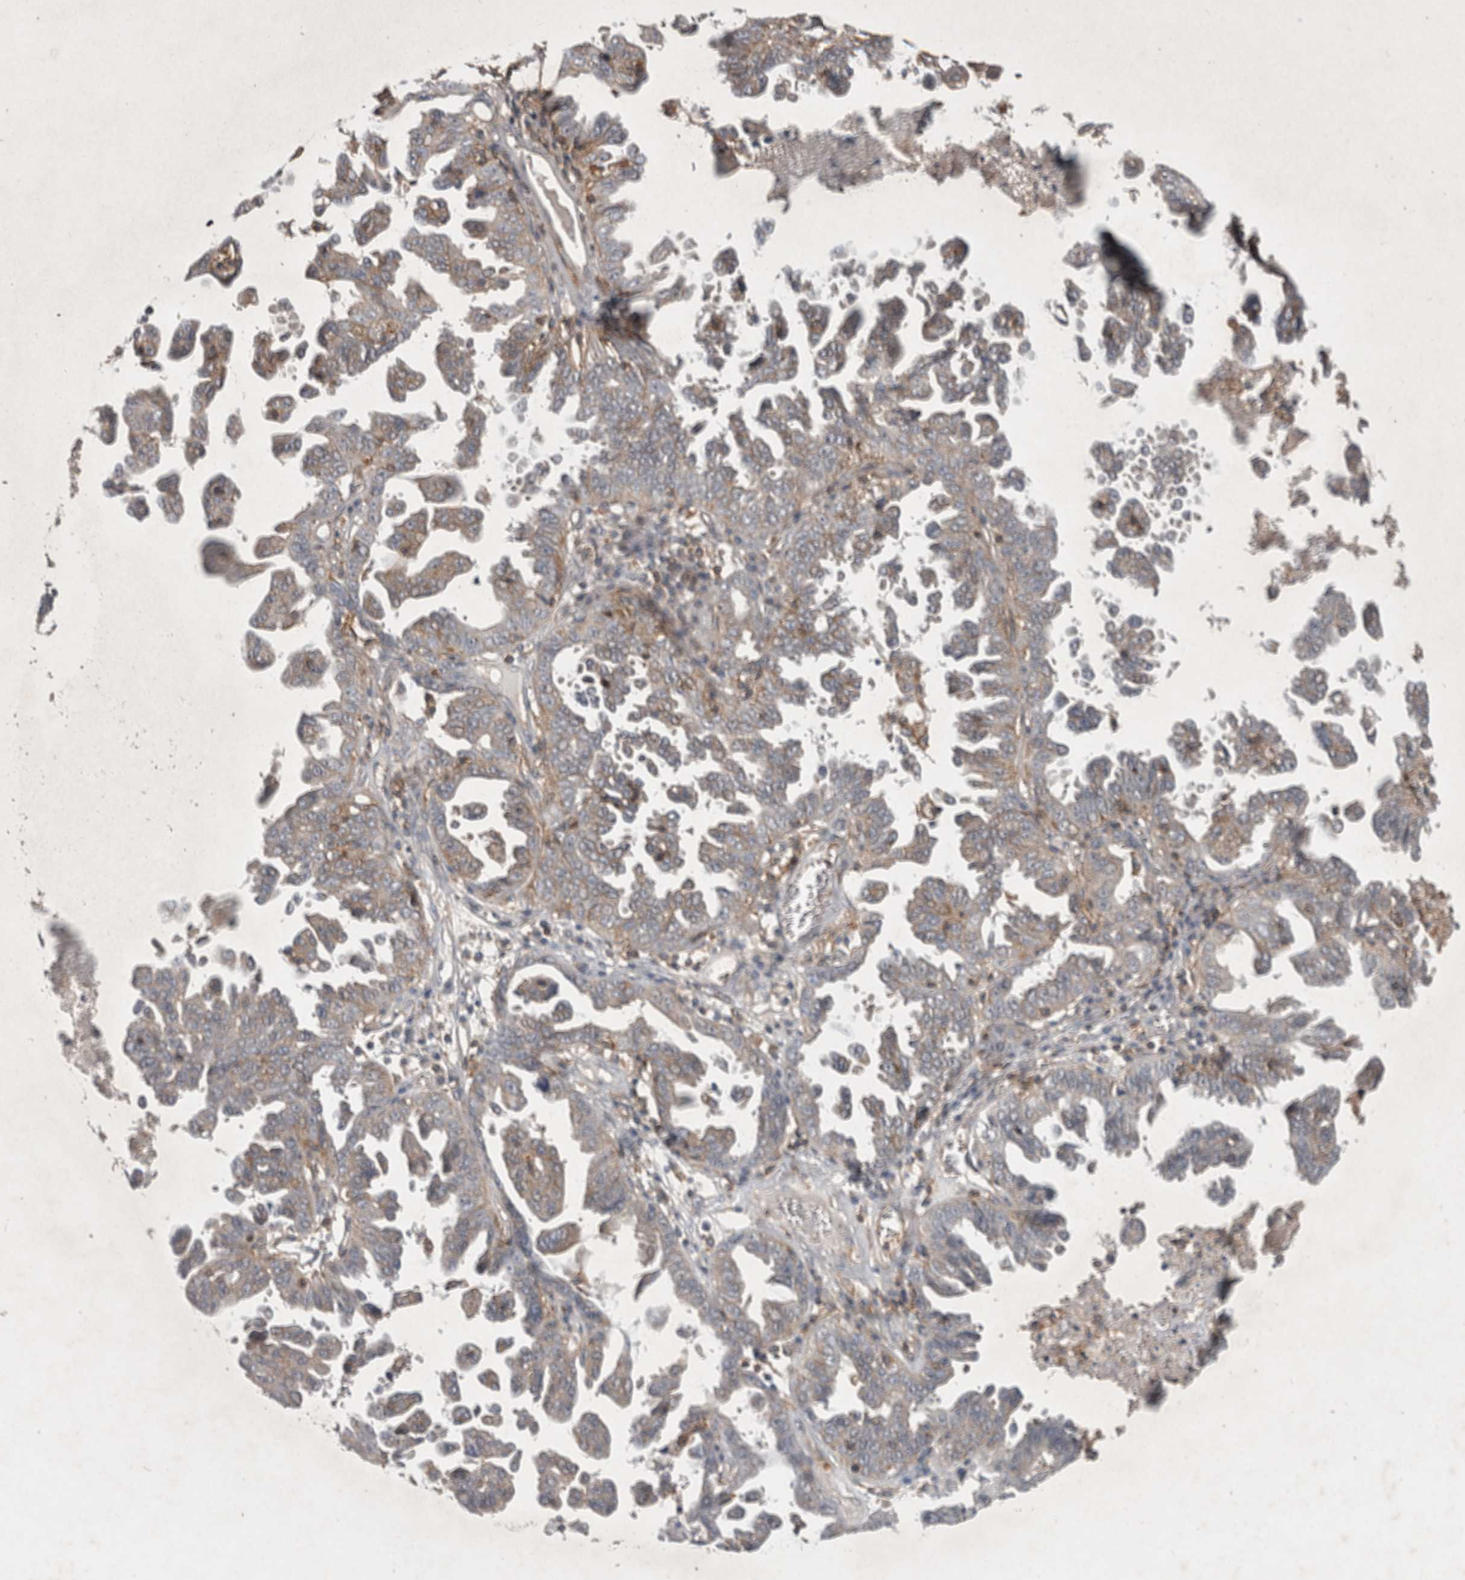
{"staining": {"intensity": "negative", "quantity": "none", "location": "none"}, "tissue": "ovarian cancer", "cell_type": "Tumor cells", "image_type": "cancer", "snomed": [{"axis": "morphology", "description": "Carcinoma, endometroid"}, {"axis": "topography", "description": "Ovary"}], "caption": "Ovarian endometroid carcinoma was stained to show a protein in brown. There is no significant staining in tumor cells. (Brightfield microscopy of DAB IHC at high magnification).", "gene": "SPATA48", "patient": {"sex": "female", "age": 62}}